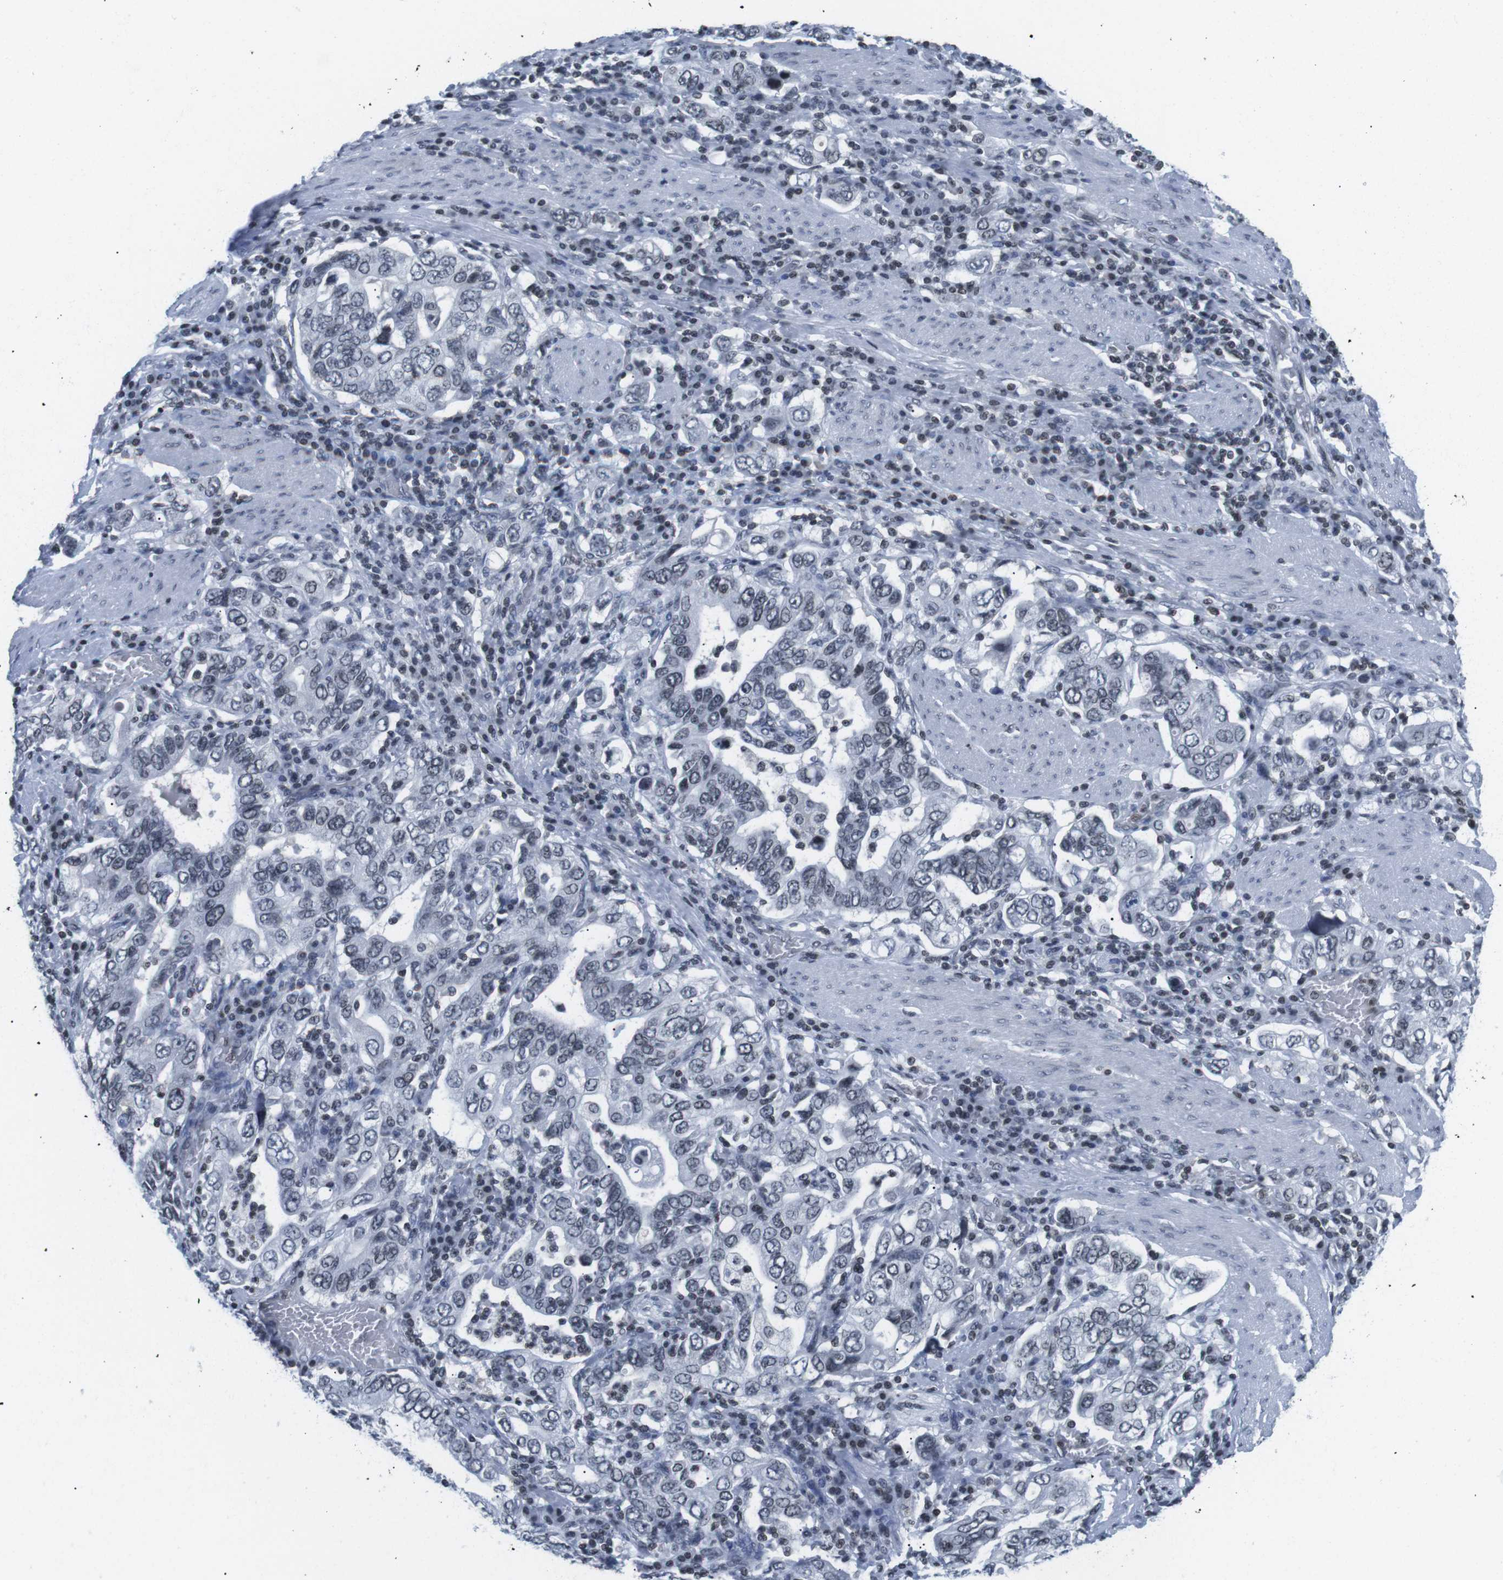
{"staining": {"intensity": "weak", "quantity": "<25%", "location": "nuclear"}, "tissue": "stomach cancer", "cell_type": "Tumor cells", "image_type": "cancer", "snomed": [{"axis": "morphology", "description": "Adenocarcinoma, NOS"}, {"axis": "topography", "description": "Stomach, upper"}], "caption": "The immunohistochemistry (IHC) histopathology image has no significant expression in tumor cells of stomach adenocarcinoma tissue.", "gene": "E2F2", "patient": {"sex": "male", "age": 62}}